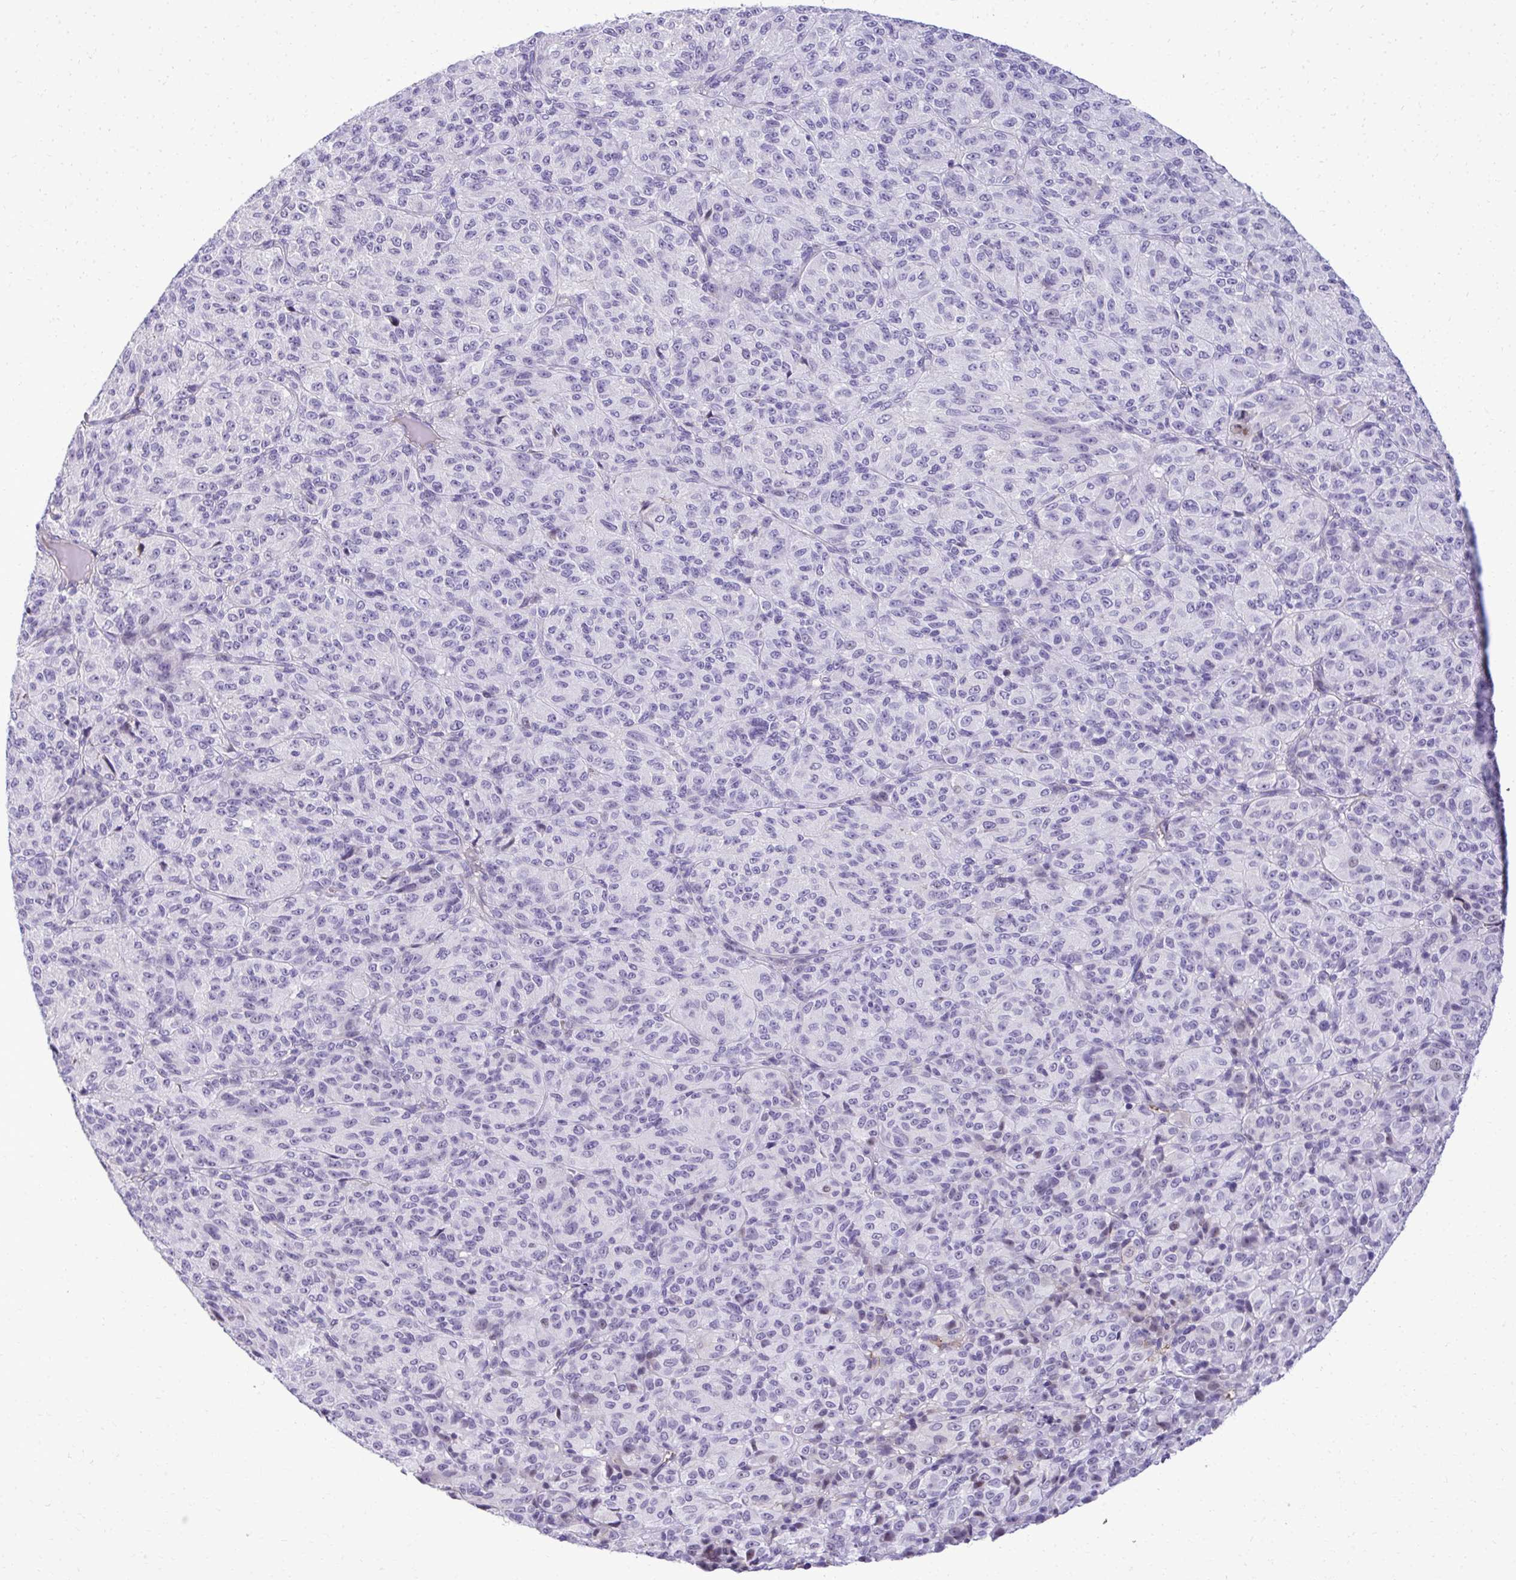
{"staining": {"intensity": "negative", "quantity": "none", "location": "none"}, "tissue": "melanoma", "cell_type": "Tumor cells", "image_type": "cancer", "snomed": [{"axis": "morphology", "description": "Malignant melanoma, Metastatic site"}, {"axis": "topography", "description": "Brain"}], "caption": "Melanoma was stained to show a protein in brown. There is no significant positivity in tumor cells.", "gene": "PITPNM3", "patient": {"sex": "female", "age": 56}}